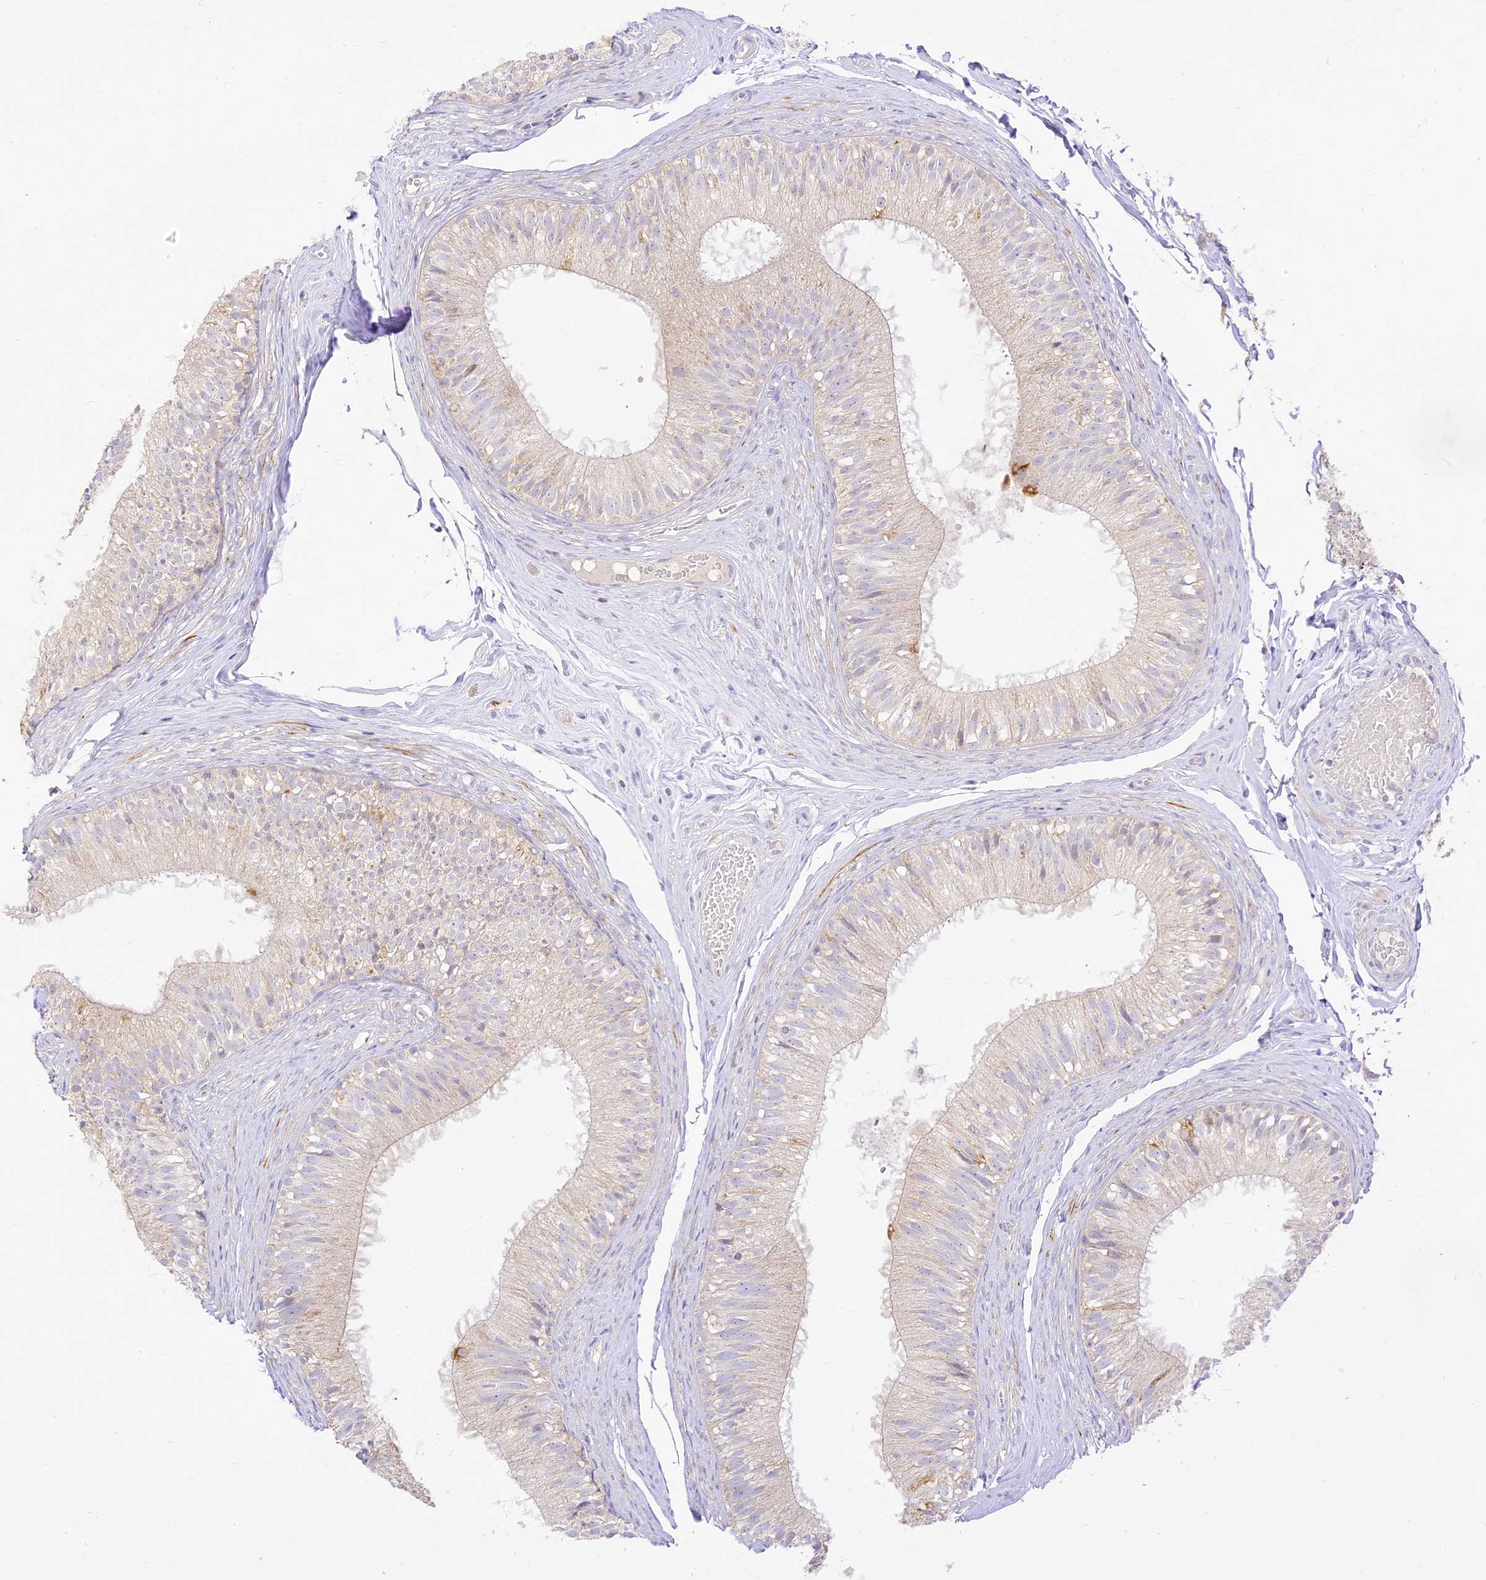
{"staining": {"intensity": "moderate", "quantity": "<25%", "location": "cytoplasmic/membranous"}, "tissue": "epididymis", "cell_type": "Glandular cells", "image_type": "normal", "snomed": [{"axis": "morphology", "description": "Normal tissue, NOS"}, {"axis": "morphology", "description": "Seminoma in situ"}, {"axis": "topography", "description": "Testis"}, {"axis": "topography", "description": "Epididymis"}], "caption": "The image demonstrates immunohistochemical staining of unremarkable epididymis. There is moderate cytoplasmic/membranous expression is seen in approximately <25% of glandular cells.", "gene": "LRRC15", "patient": {"sex": "male", "age": 28}}